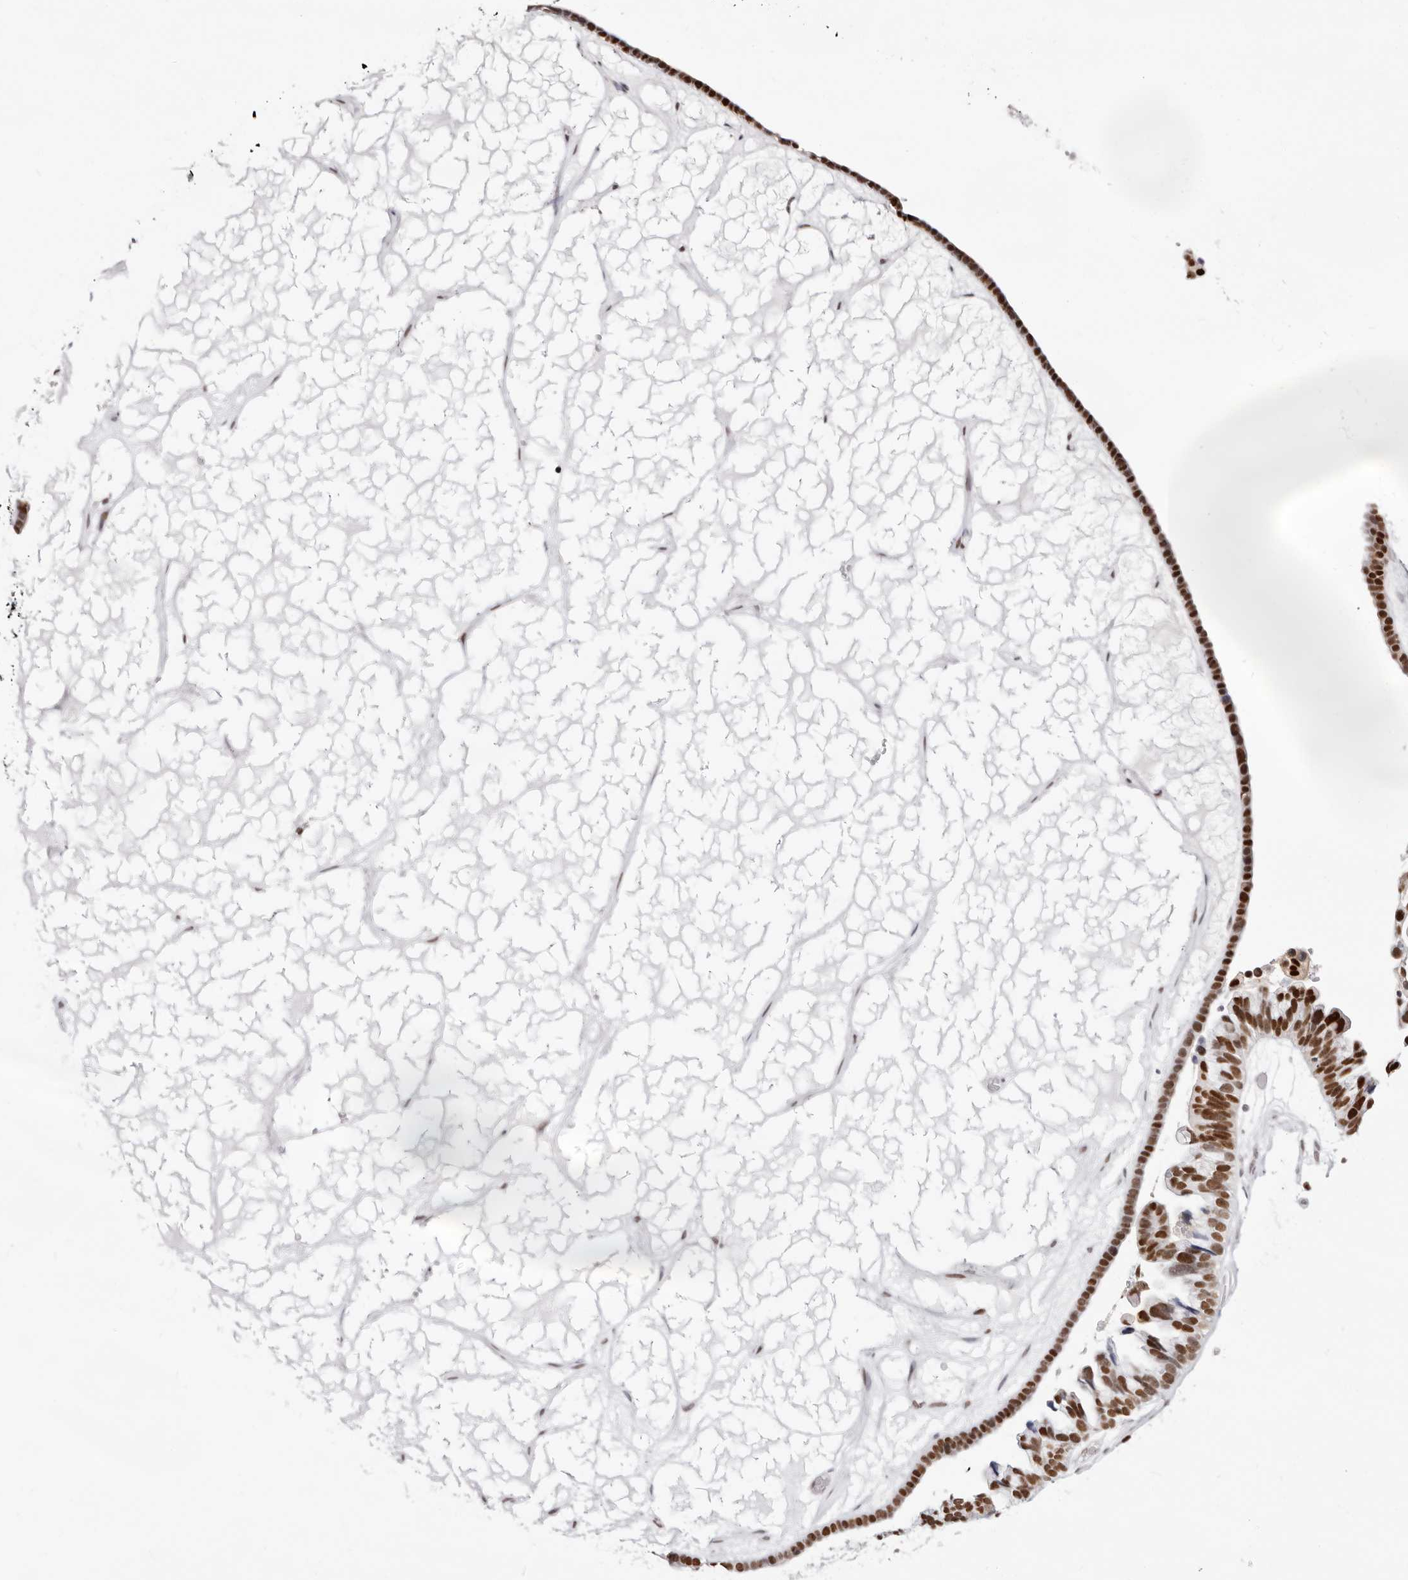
{"staining": {"intensity": "strong", "quantity": ">75%", "location": "nuclear"}, "tissue": "ovarian cancer", "cell_type": "Tumor cells", "image_type": "cancer", "snomed": [{"axis": "morphology", "description": "Cystadenocarcinoma, serous, NOS"}, {"axis": "topography", "description": "Ovary"}], "caption": "Protein staining of ovarian cancer tissue displays strong nuclear expression in about >75% of tumor cells.", "gene": "TKT", "patient": {"sex": "female", "age": 56}}